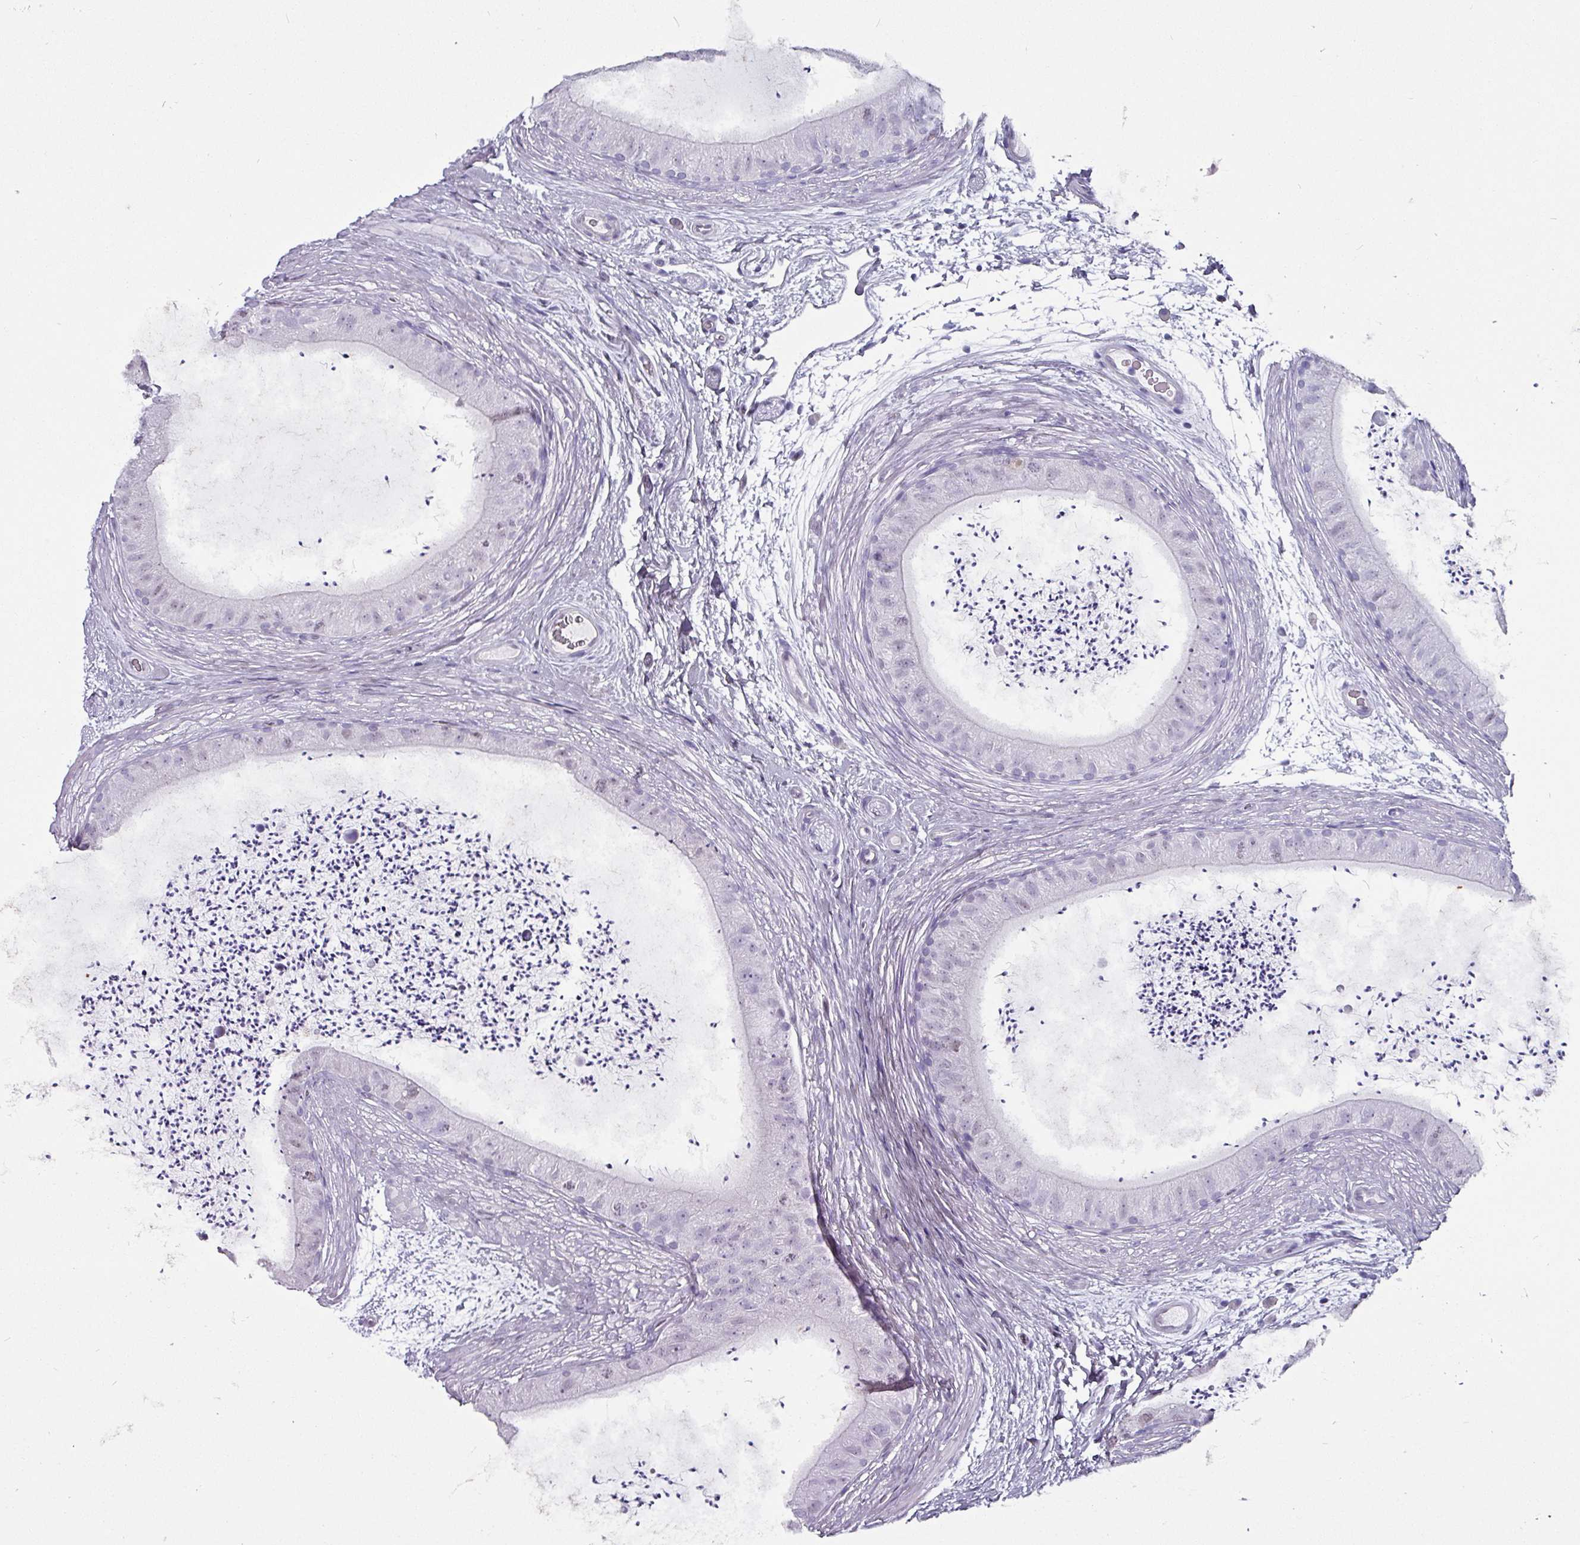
{"staining": {"intensity": "negative", "quantity": "none", "location": "none"}, "tissue": "epididymis", "cell_type": "Glandular cells", "image_type": "normal", "snomed": [{"axis": "morphology", "description": "Normal tissue, NOS"}, {"axis": "topography", "description": "Epididymis"}], "caption": "Glandular cells show no significant protein expression in benign epididymis. (DAB (3,3'-diaminobenzidine) immunohistochemistry with hematoxylin counter stain).", "gene": "ZNF816", "patient": {"sex": "male", "age": 50}}